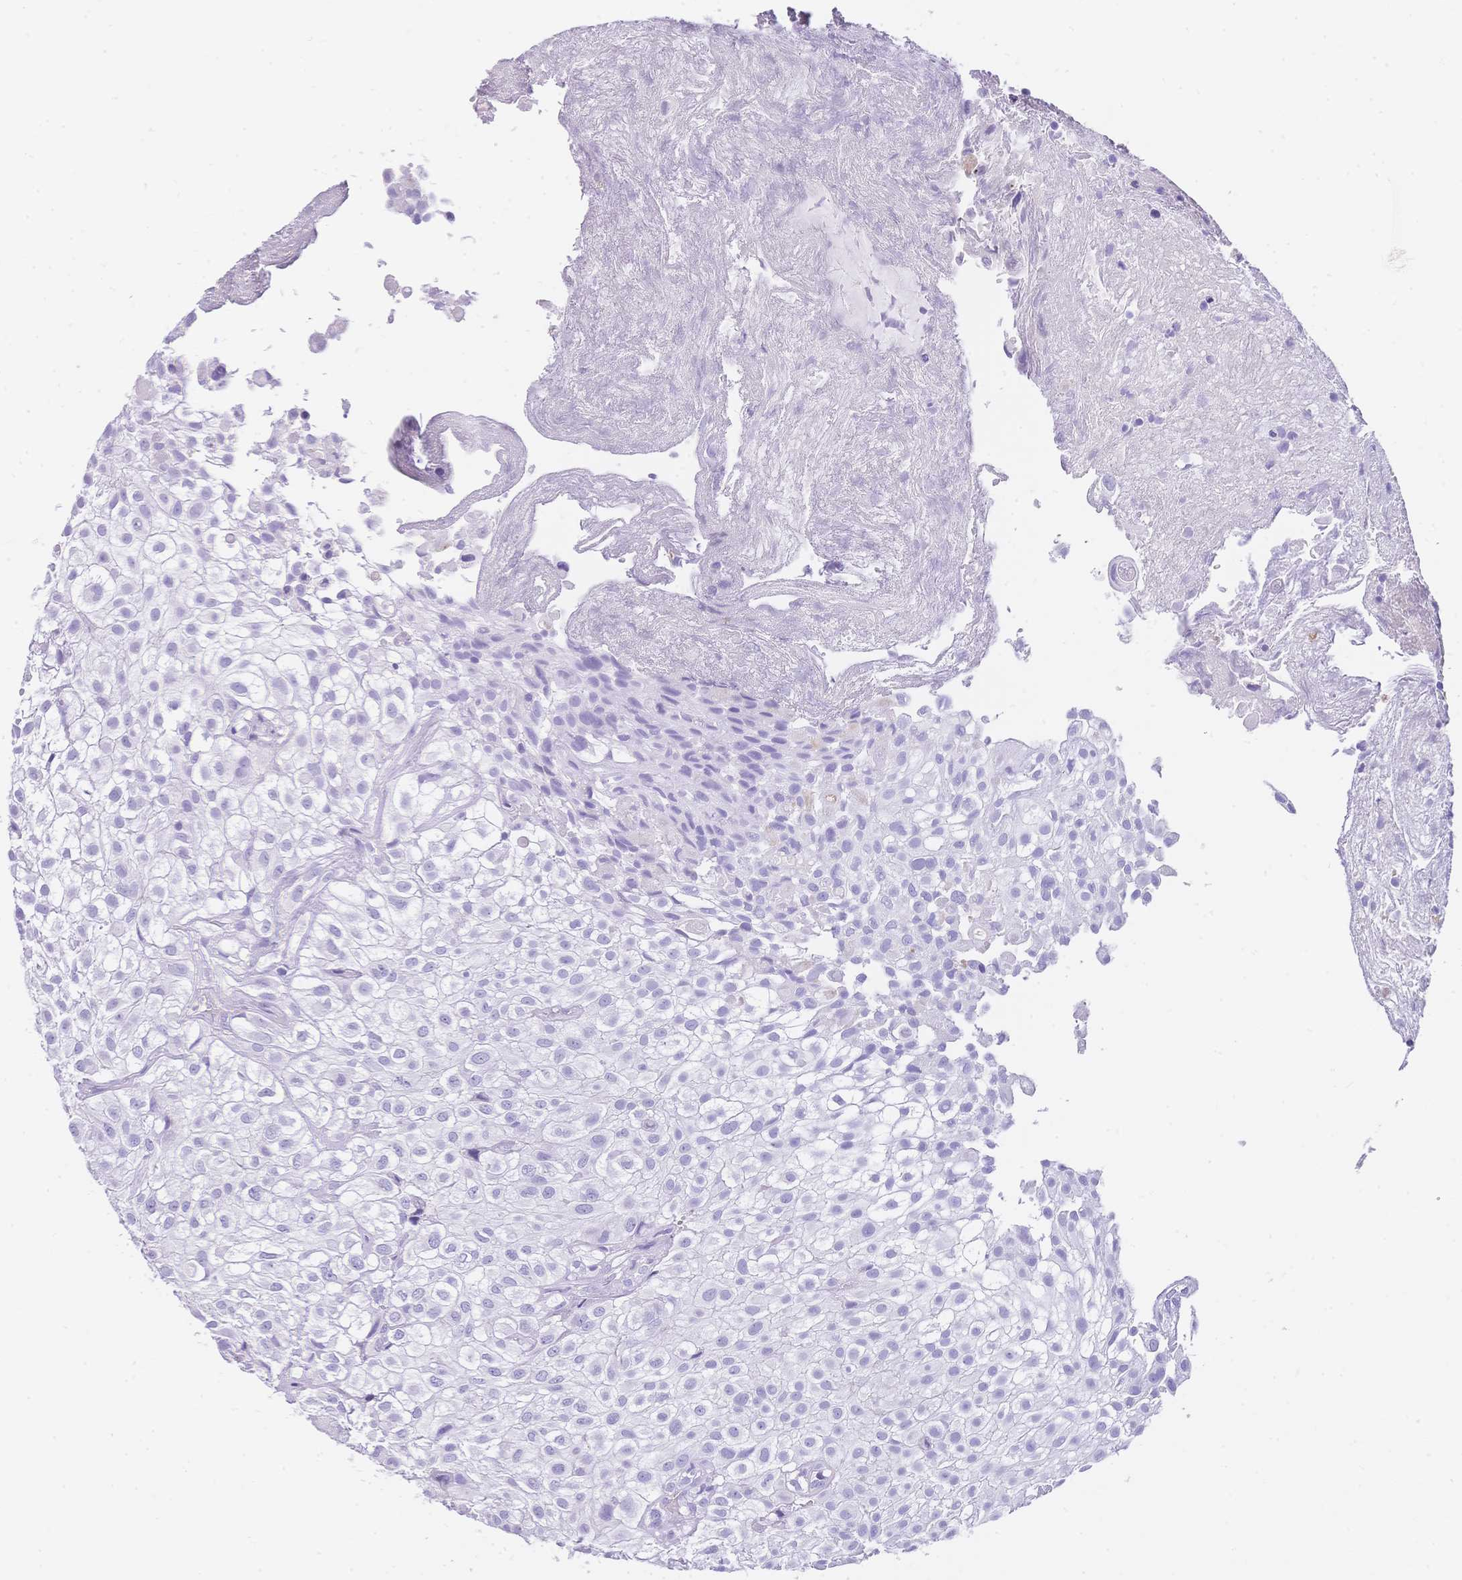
{"staining": {"intensity": "negative", "quantity": "none", "location": "none"}, "tissue": "urothelial cancer", "cell_type": "Tumor cells", "image_type": "cancer", "snomed": [{"axis": "morphology", "description": "Urothelial carcinoma, High grade"}, {"axis": "topography", "description": "Urinary bladder"}], "caption": "This micrograph is of urothelial cancer stained with immunohistochemistry (IHC) to label a protein in brown with the nuclei are counter-stained blue. There is no expression in tumor cells.", "gene": "MUC21", "patient": {"sex": "male", "age": 56}}